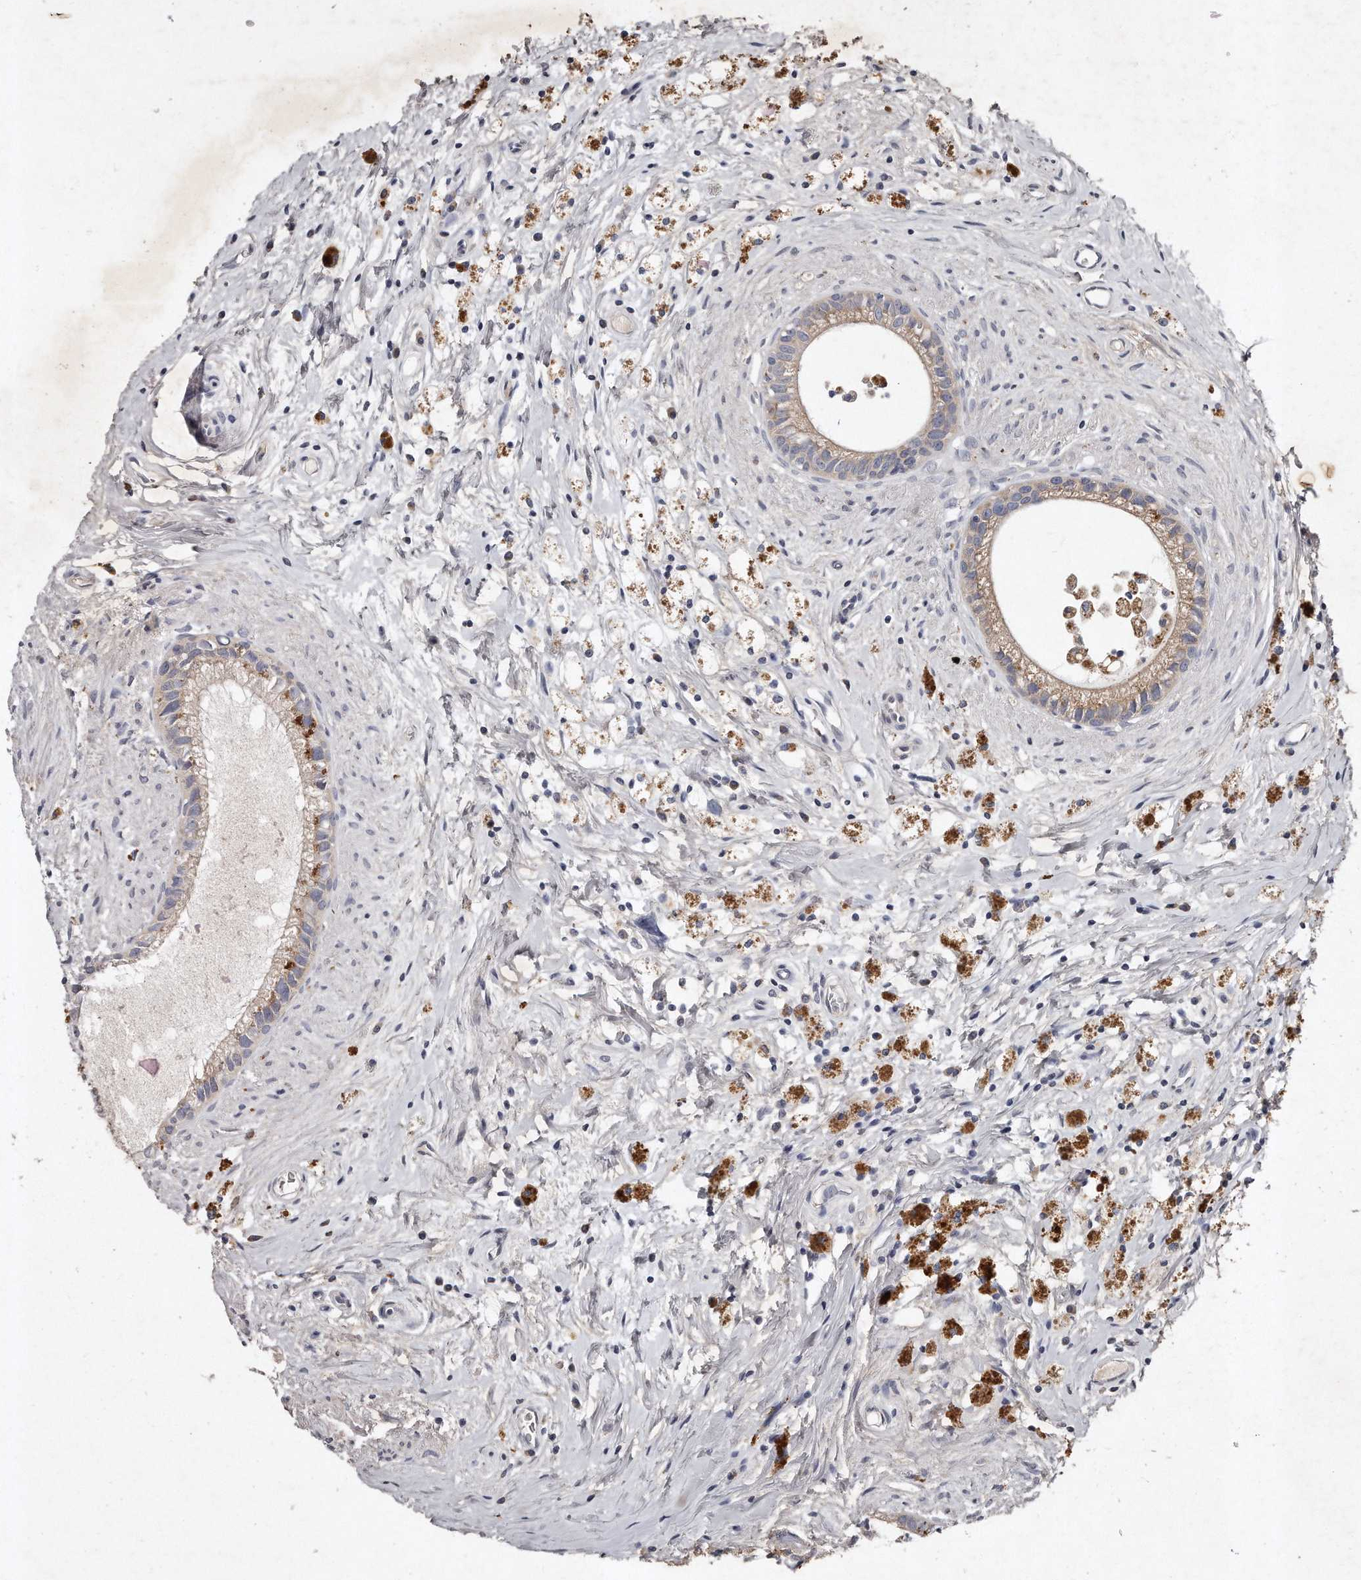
{"staining": {"intensity": "weak", "quantity": ">75%", "location": "cytoplasmic/membranous"}, "tissue": "epididymis", "cell_type": "Glandular cells", "image_type": "normal", "snomed": [{"axis": "morphology", "description": "Normal tissue, NOS"}, {"axis": "topography", "description": "Epididymis"}], "caption": "IHC histopathology image of benign epididymis stained for a protein (brown), which shows low levels of weak cytoplasmic/membranous expression in about >75% of glandular cells.", "gene": "TECR", "patient": {"sex": "male", "age": 80}}